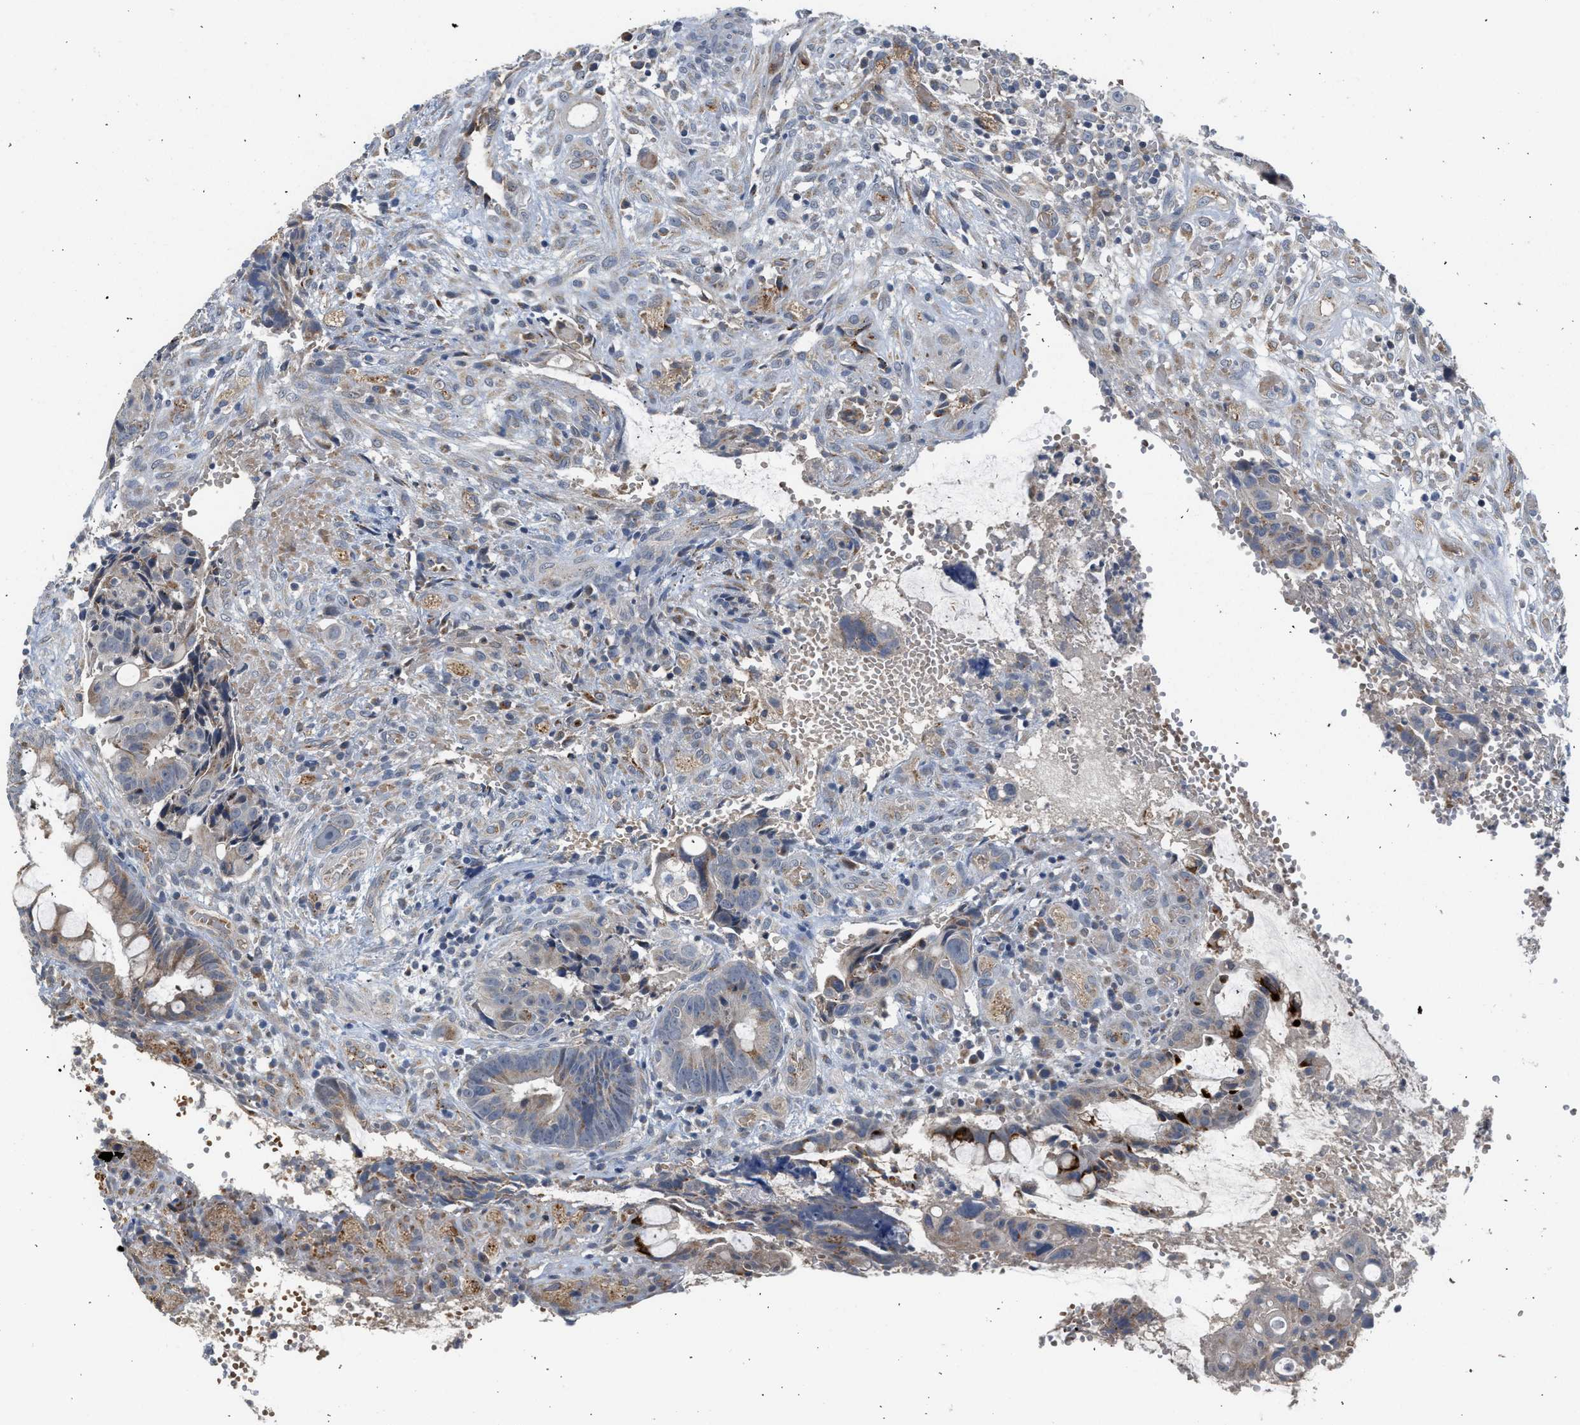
{"staining": {"intensity": "weak", "quantity": "<25%", "location": "cytoplasmic/membranous"}, "tissue": "colorectal cancer", "cell_type": "Tumor cells", "image_type": "cancer", "snomed": [{"axis": "morphology", "description": "Adenocarcinoma, NOS"}, {"axis": "topography", "description": "Colon"}], "caption": "Tumor cells are negative for brown protein staining in colorectal cancer (adenocarcinoma).", "gene": "PIM1", "patient": {"sex": "female", "age": 57}}